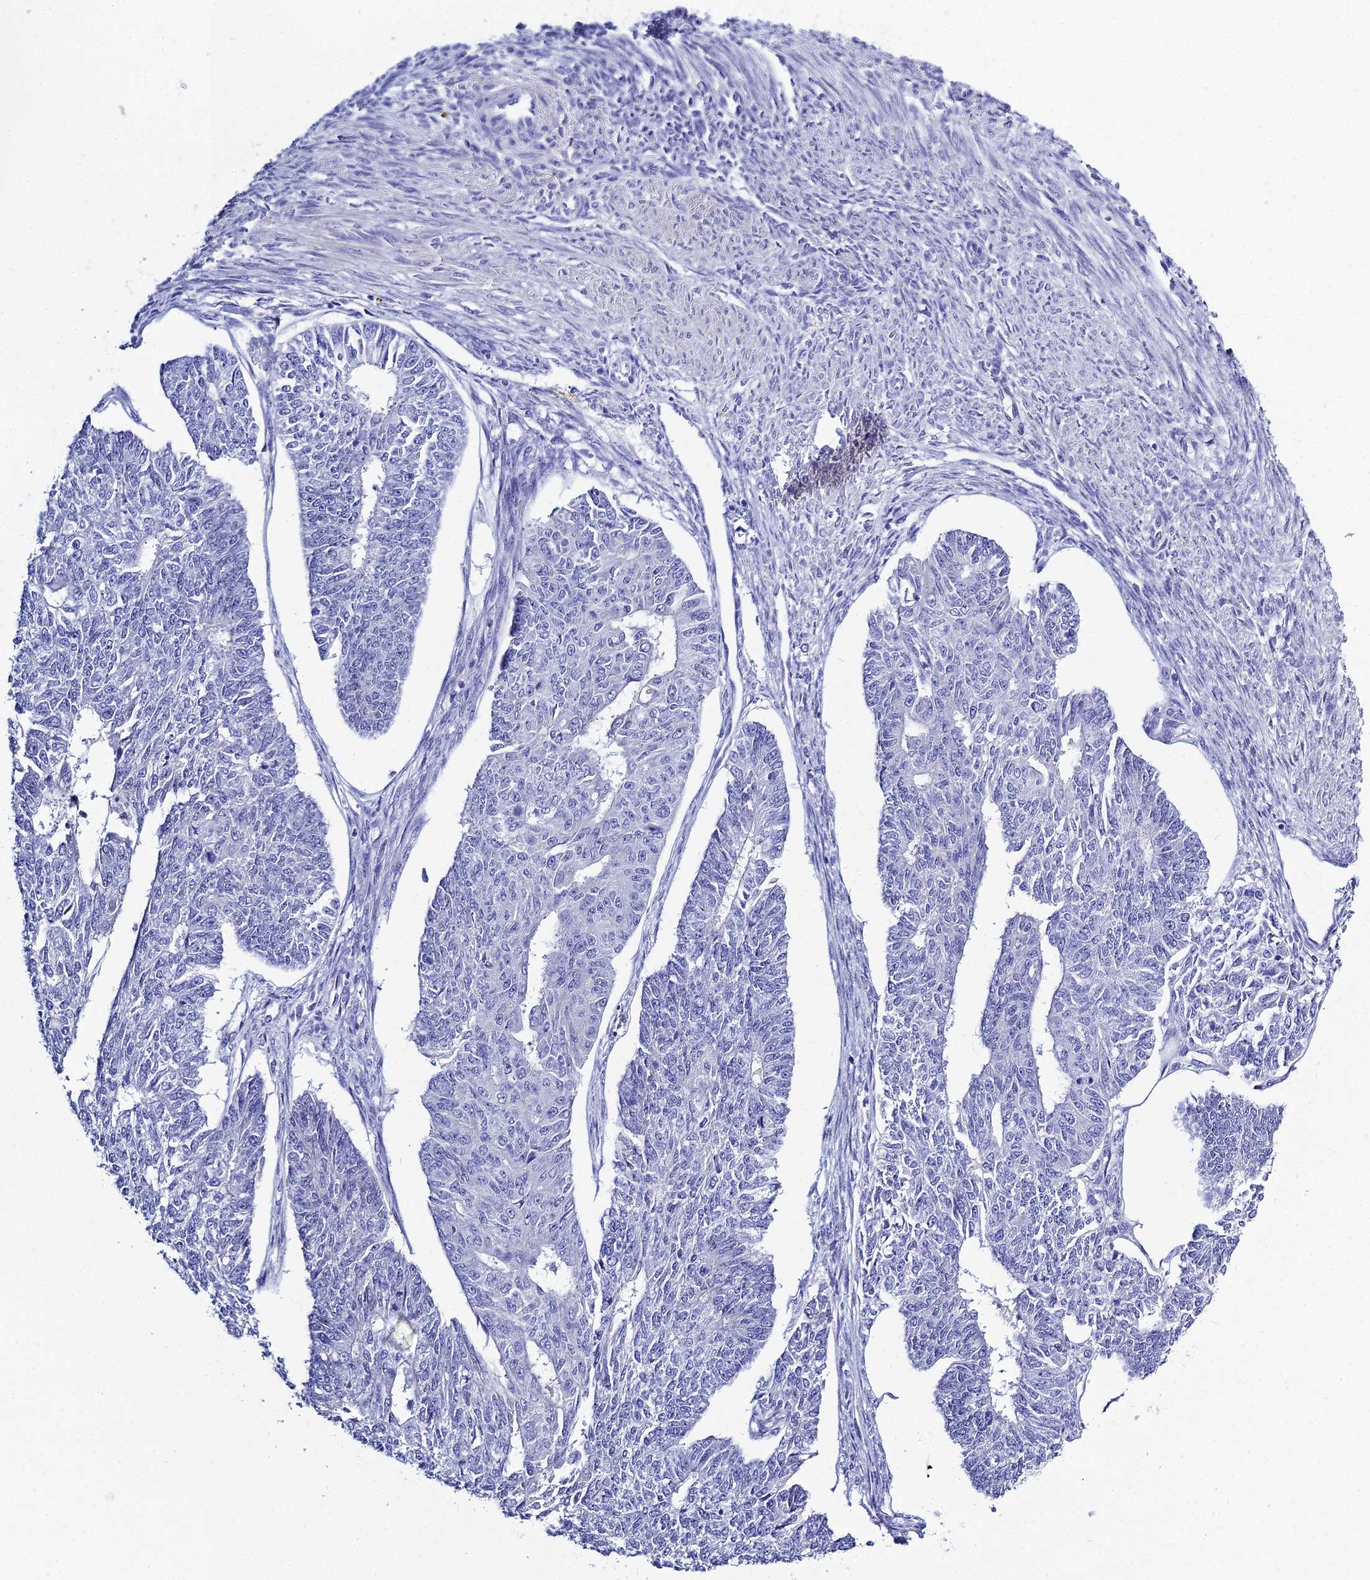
{"staining": {"intensity": "negative", "quantity": "none", "location": "none"}, "tissue": "endometrial cancer", "cell_type": "Tumor cells", "image_type": "cancer", "snomed": [{"axis": "morphology", "description": "Adenocarcinoma, NOS"}, {"axis": "topography", "description": "Endometrium"}], "caption": "Tumor cells are negative for brown protein staining in endometrial cancer.", "gene": "MUC13", "patient": {"sex": "female", "age": 32}}